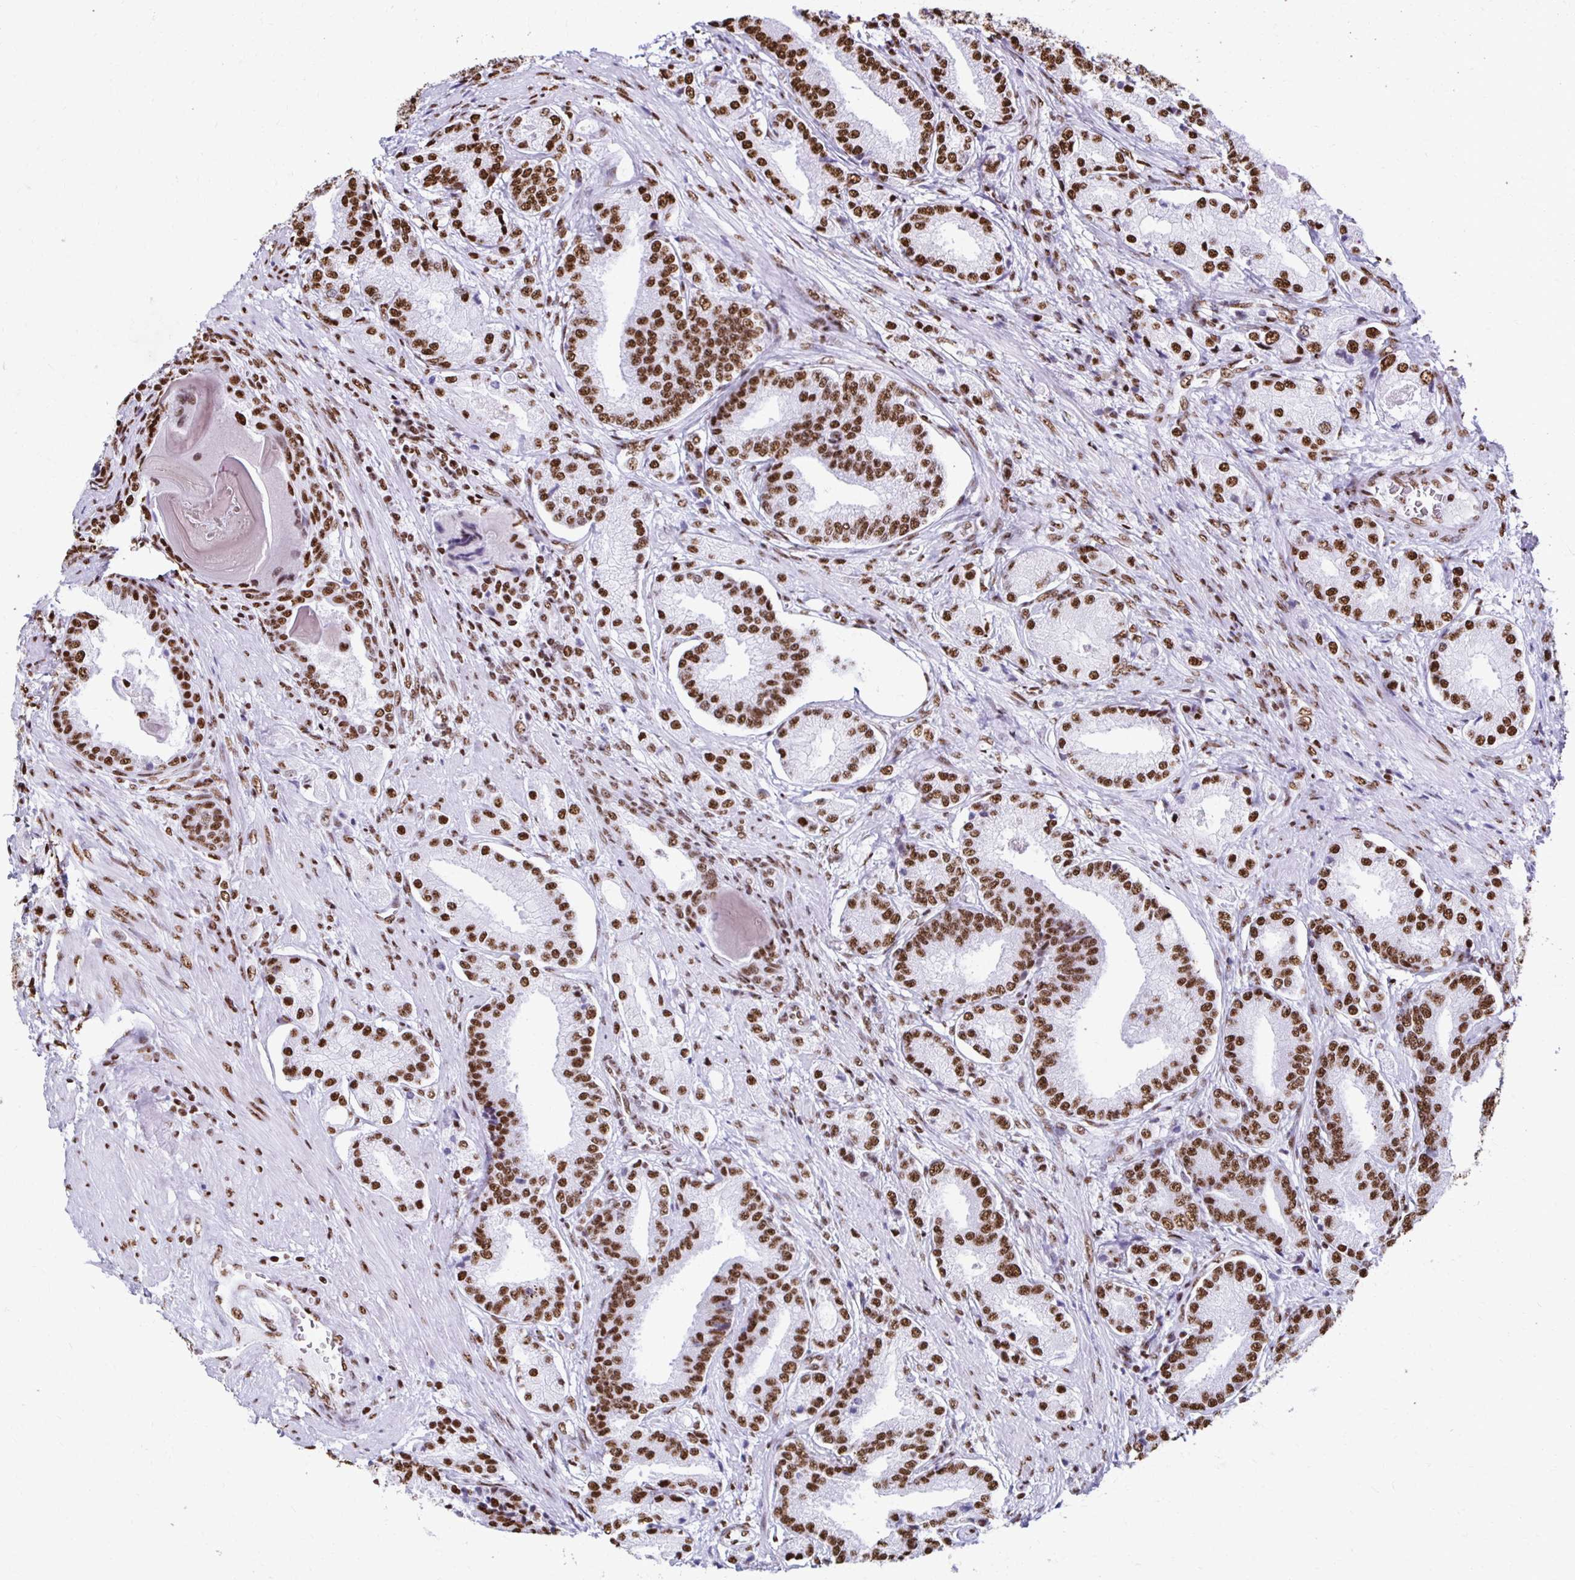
{"staining": {"intensity": "strong", "quantity": ">75%", "location": "nuclear"}, "tissue": "prostate cancer", "cell_type": "Tumor cells", "image_type": "cancer", "snomed": [{"axis": "morphology", "description": "Adenocarcinoma, High grade"}, {"axis": "topography", "description": "Prostate and seminal vesicle, NOS"}], "caption": "IHC histopathology image of neoplastic tissue: human prostate cancer (adenocarcinoma (high-grade)) stained using immunohistochemistry (IHC) demonstrates high levels of strong protein expression localized specifically in the nuclear of tumor cells, appearing as a nuclear brown color.", "gene": "NONO", "patient": {"sex": "male", "age": 61}}